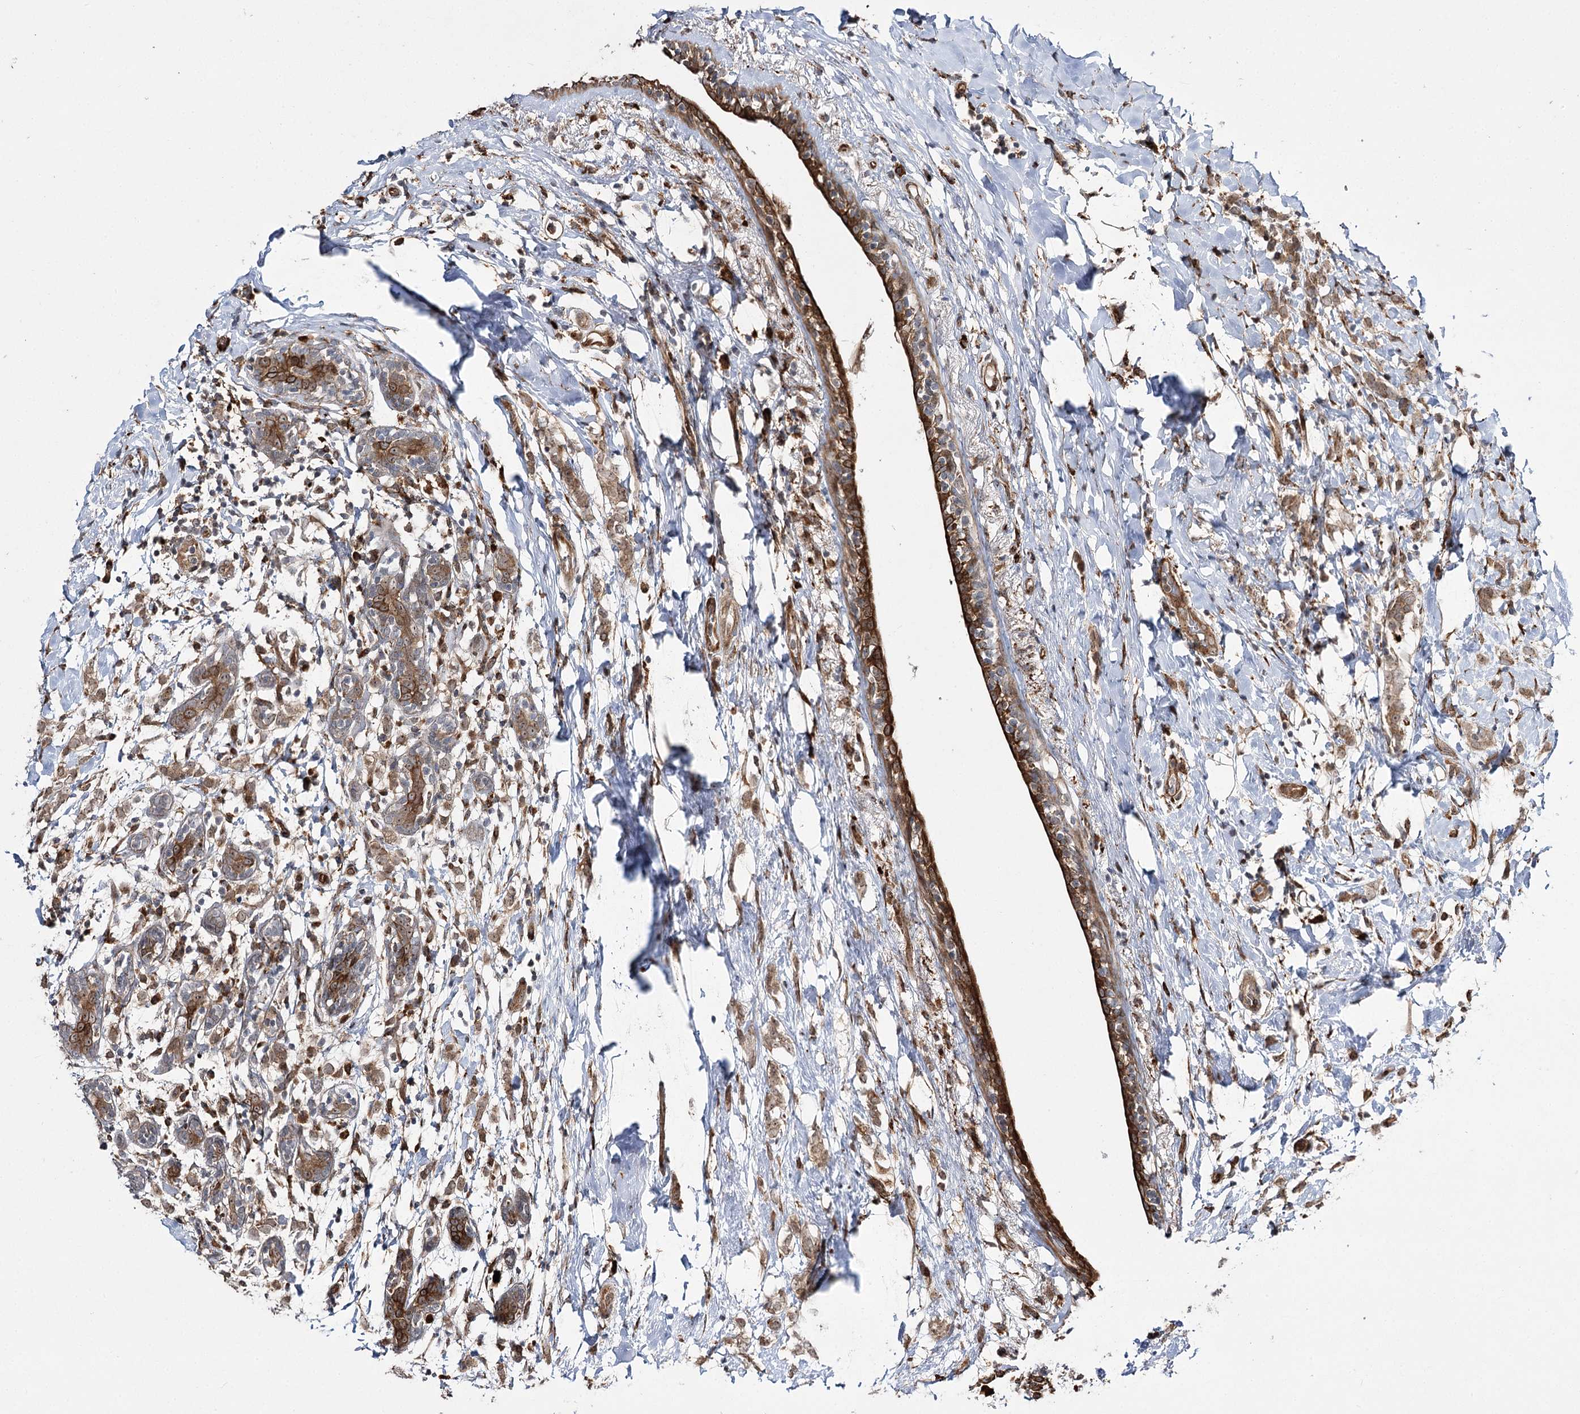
{"staining": {"intensity": "weak", "quantity": ">75%", "location": "cytoplasmic/membranous"}, "tissue": "breast cancer", "cell_type": "Tumor cells", "image_type": "cancer", "snomed": [{"axis": "morphology", "description": "Normal tissue, NOS"}, {"axis": "morphology", "description": "Lobular carcinoma"}, {"axis": "topography", "description": "Breast"}], "caption": "Tumor cells reveal low levels of weak cytoplasmic/membranous staining in approximately >75% of cells in human lobular carcinoma (breast). Using DAB (brown) and hematoxylin (blue) stains, captured at high magnification using brightfield microscopy.", "gene": "FANCL", "patient": {"sex": "female", "age": 47}}